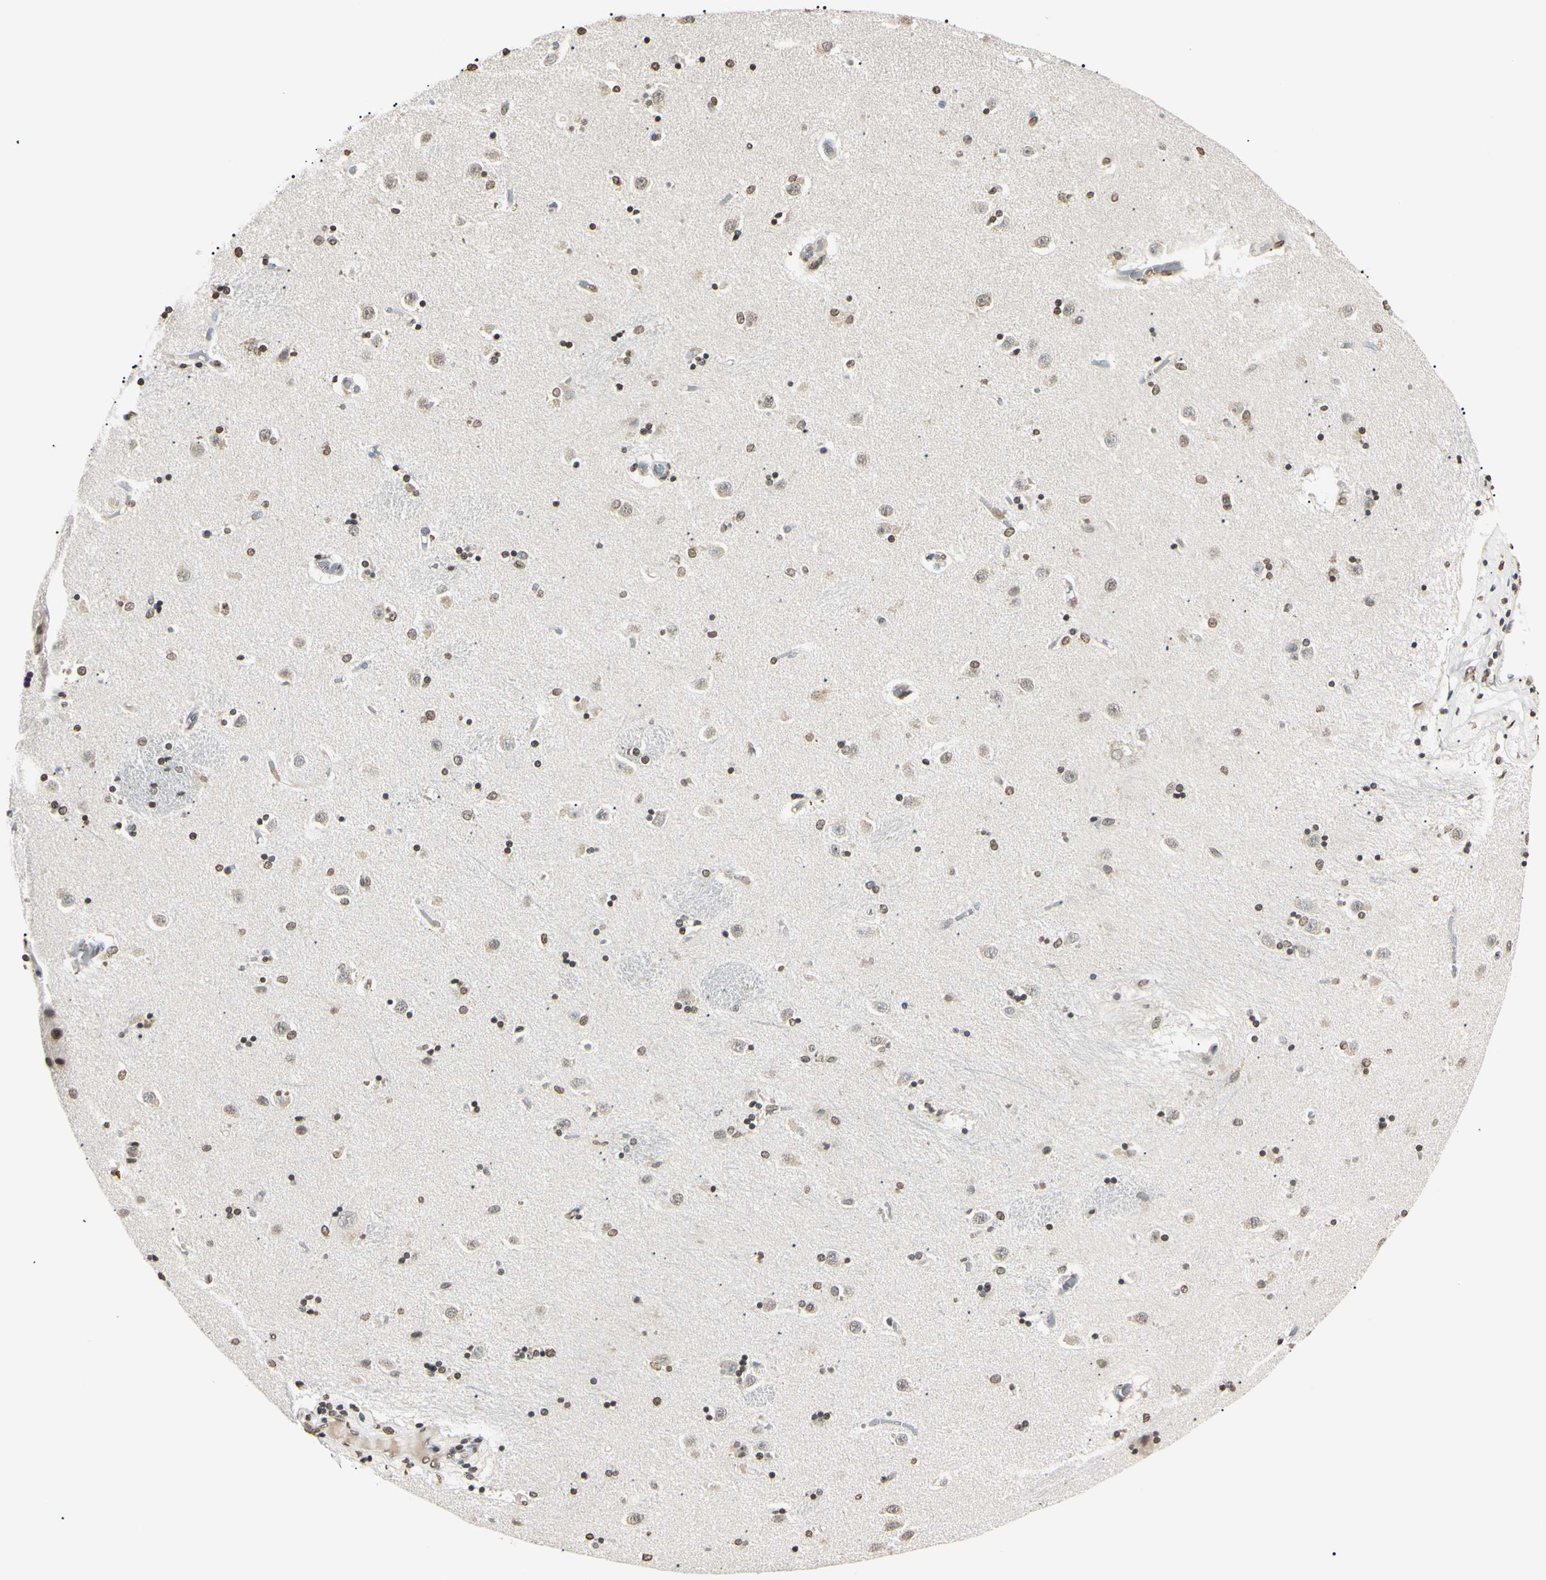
{"staining": {"intensity": "weak", "quantity": "25%-75%", "location": "nuclear"}, "tissue": "caudate", "cell_type": "Glial cells", "image_type": "normal", "snomed": [{"axis": "morphology", "description": "Normal tissue, NOS"}, {"axis": "topography", "description": "Lateral ventricle wall"}], "caption": "DAB (3,3'-diaminobenzidine) immunohistochemical staining of normal caudate demonstrates weak nuclear protein staining in approximately 25%-75% of glial cells. Nuclei are stained in blue.", "gene": "CDC45", "patient": {"sex": "female", "age": 54}}